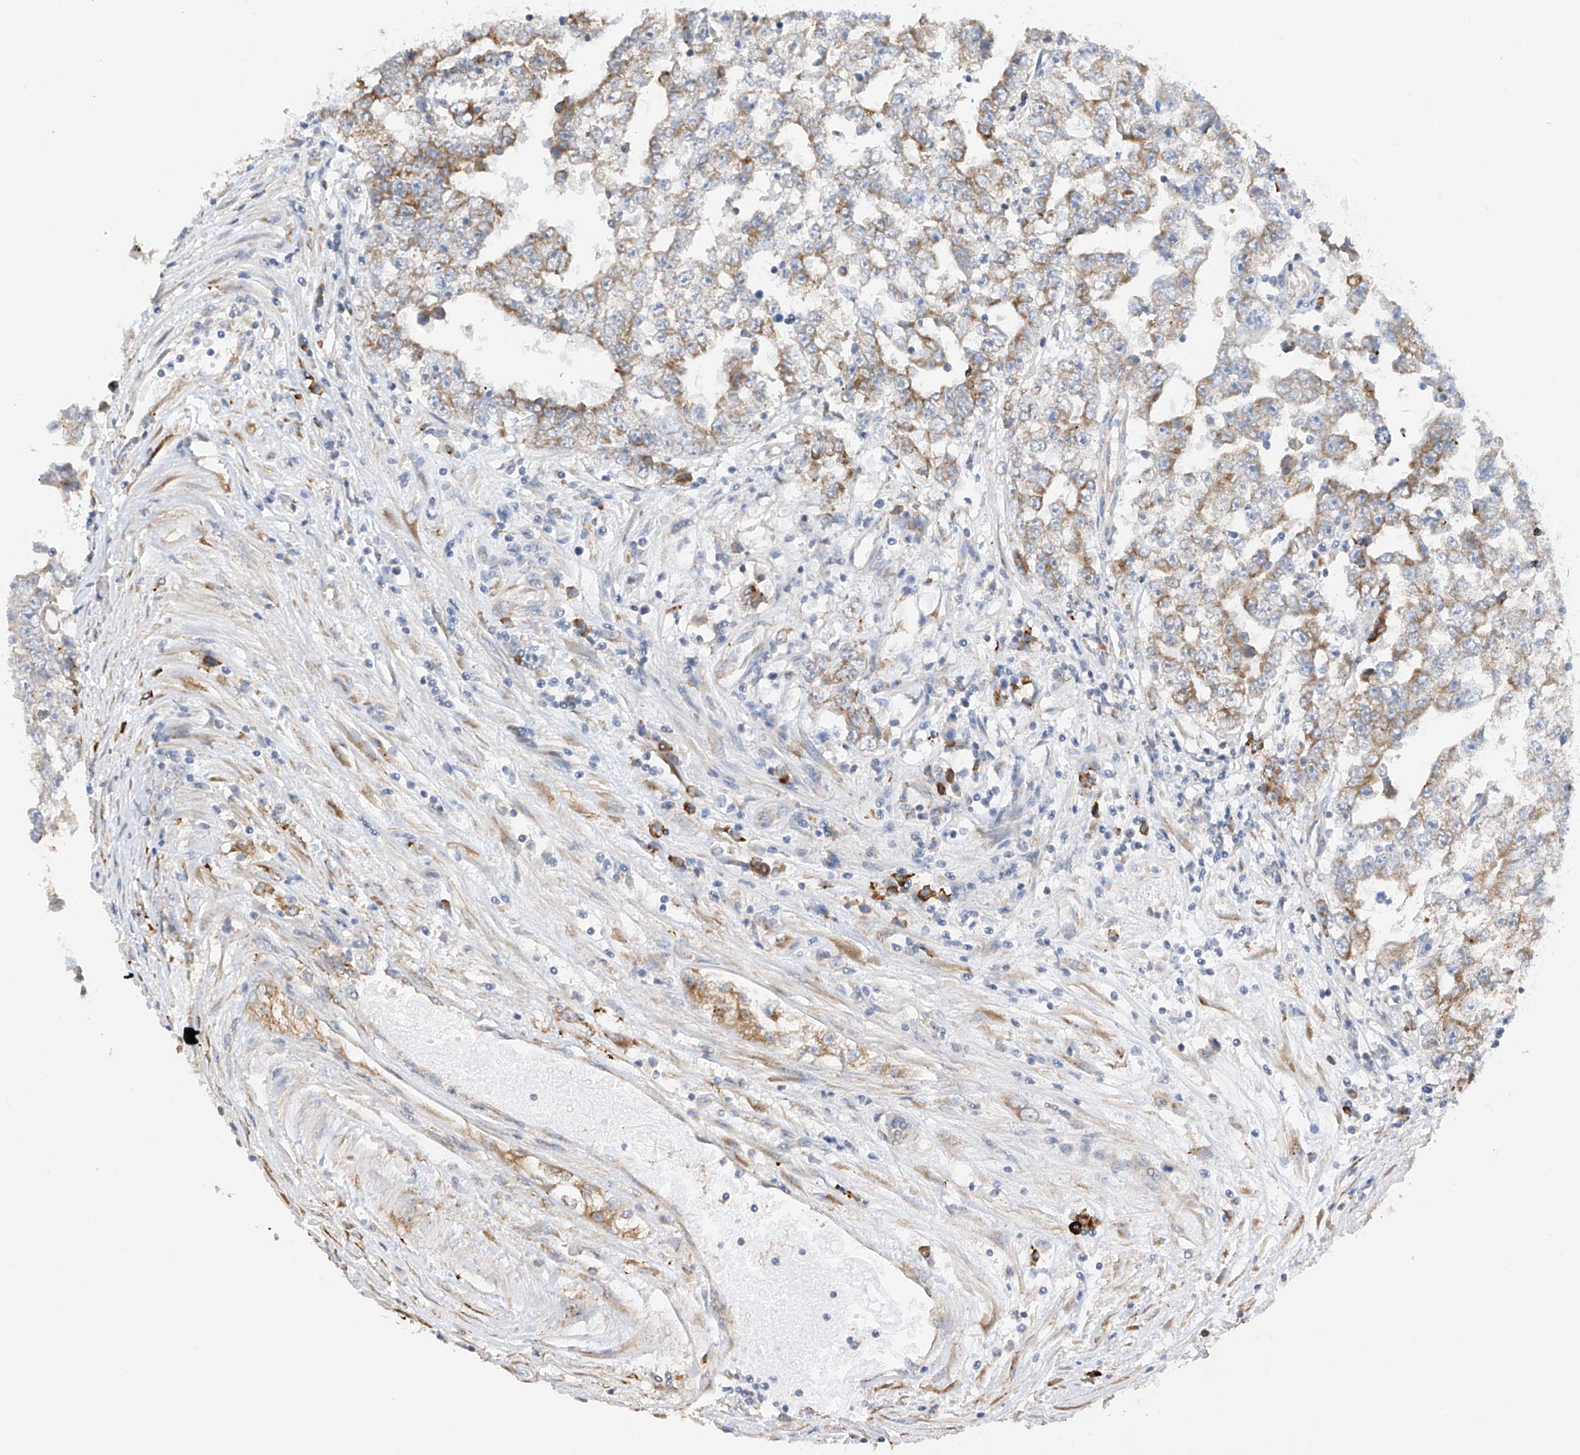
{"staining": {"intensity": "moderate", "quantity": "25%-75%", "location": "cytoplasmic/membranous"}, "tissue": "testis cancer", "cell_type": "Tumor cells", "image_type": "cancer", "snomed": [{"axis": "morphology", "description": "Carcinoma, Embryonal, NOS"}, {"axis": "topography", "description": "Testis"}], "caption": "Testis embryonal carcinoma stained for a protein (brown) displays moderate cytoplasmic/membranous positive staining in approximately 25%-75% of tumor cells.", "gene": "REC8", "patient": {"sex": "male", "age": 25}}